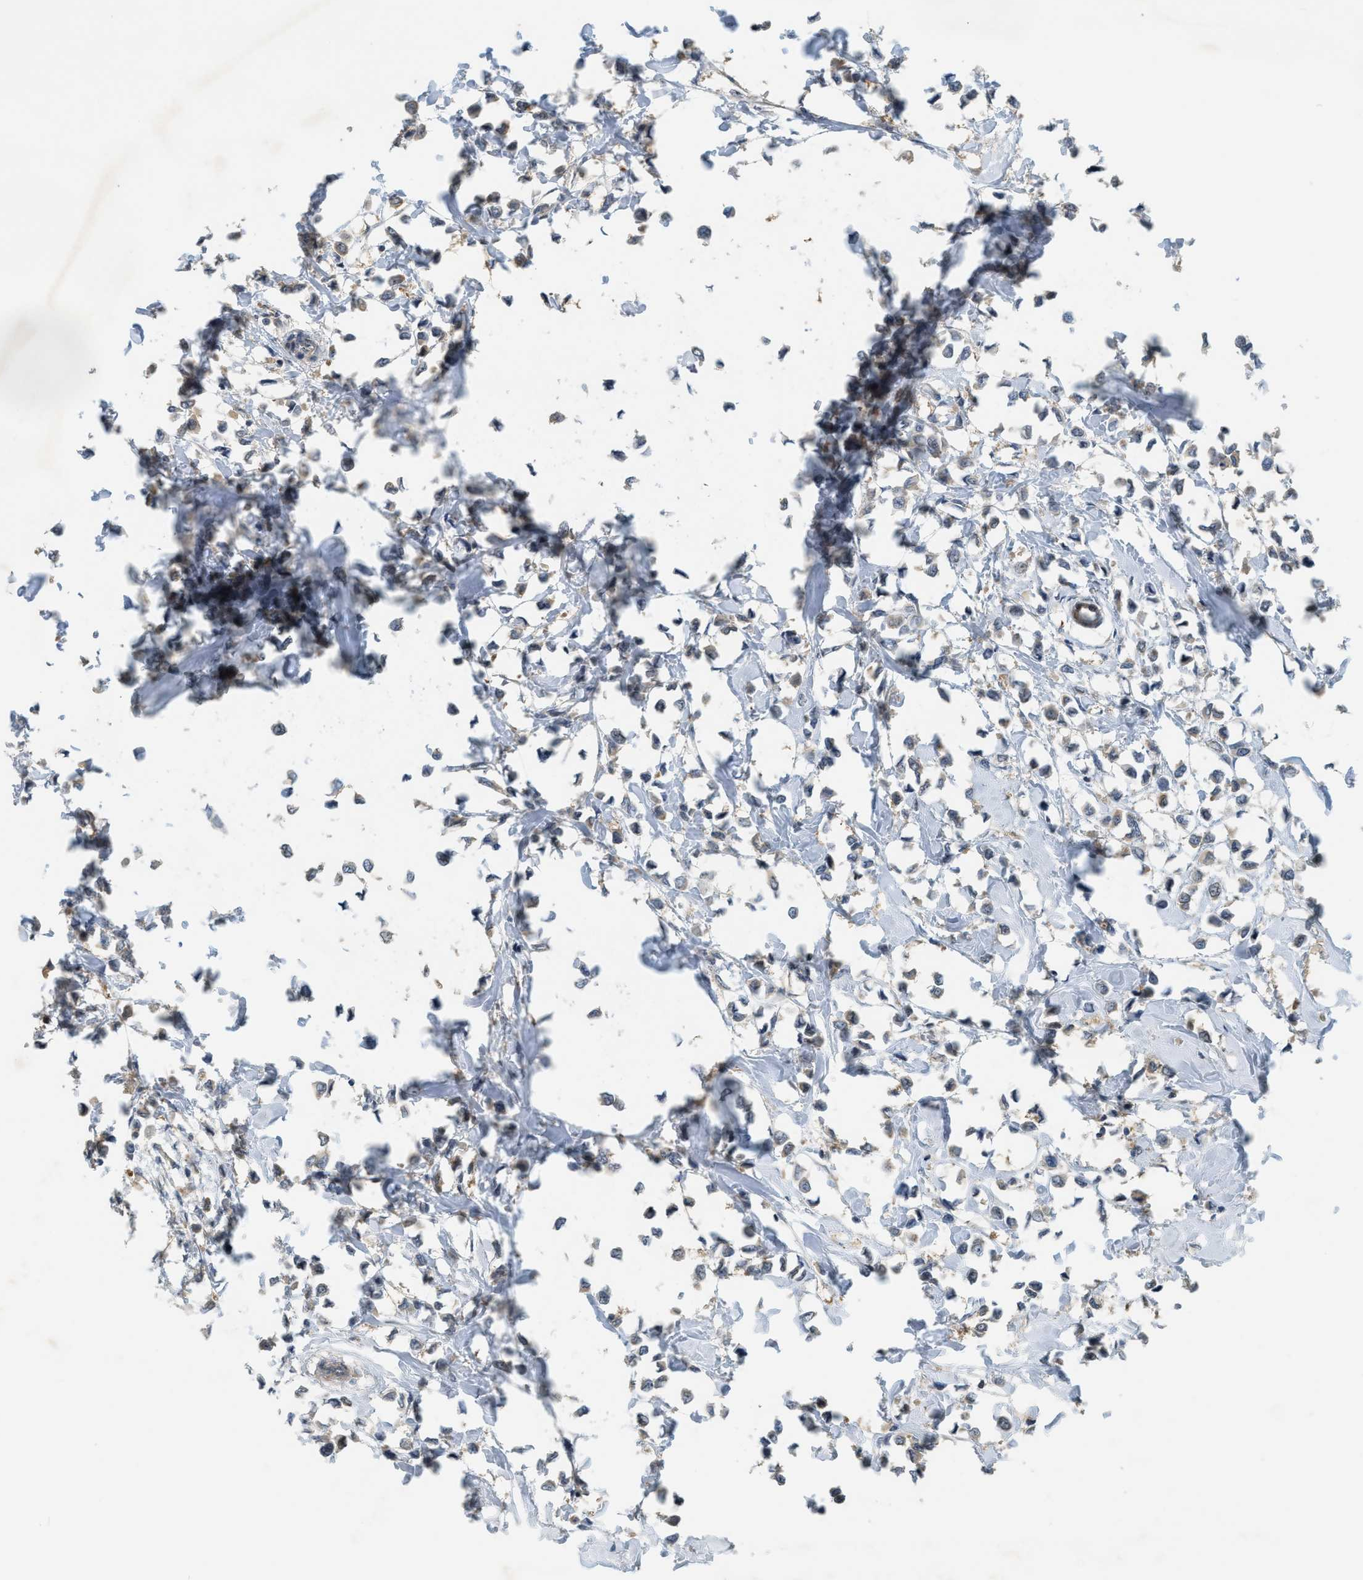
{"staining": {"intensity": "negative", "quantity": "none", "location": "none"}, "tissue": "breast cancer", "cell_type": "Tumor cells", "image_type": "cancer", "snomed": [{"axis": "morphology", "description": "Lobular carcinoma"}, {"axis": "topography", "description": "Breast"}], "caption": "High magnification brightfield microscopy of breast cancer (lobular carcinoma) stained with DAB (brown) and counterstained with hematoxylin (blue): tumor cells show no significant positivity.", "gene": "PDCL3", "patient": {"sex": "female", "age": 51}}